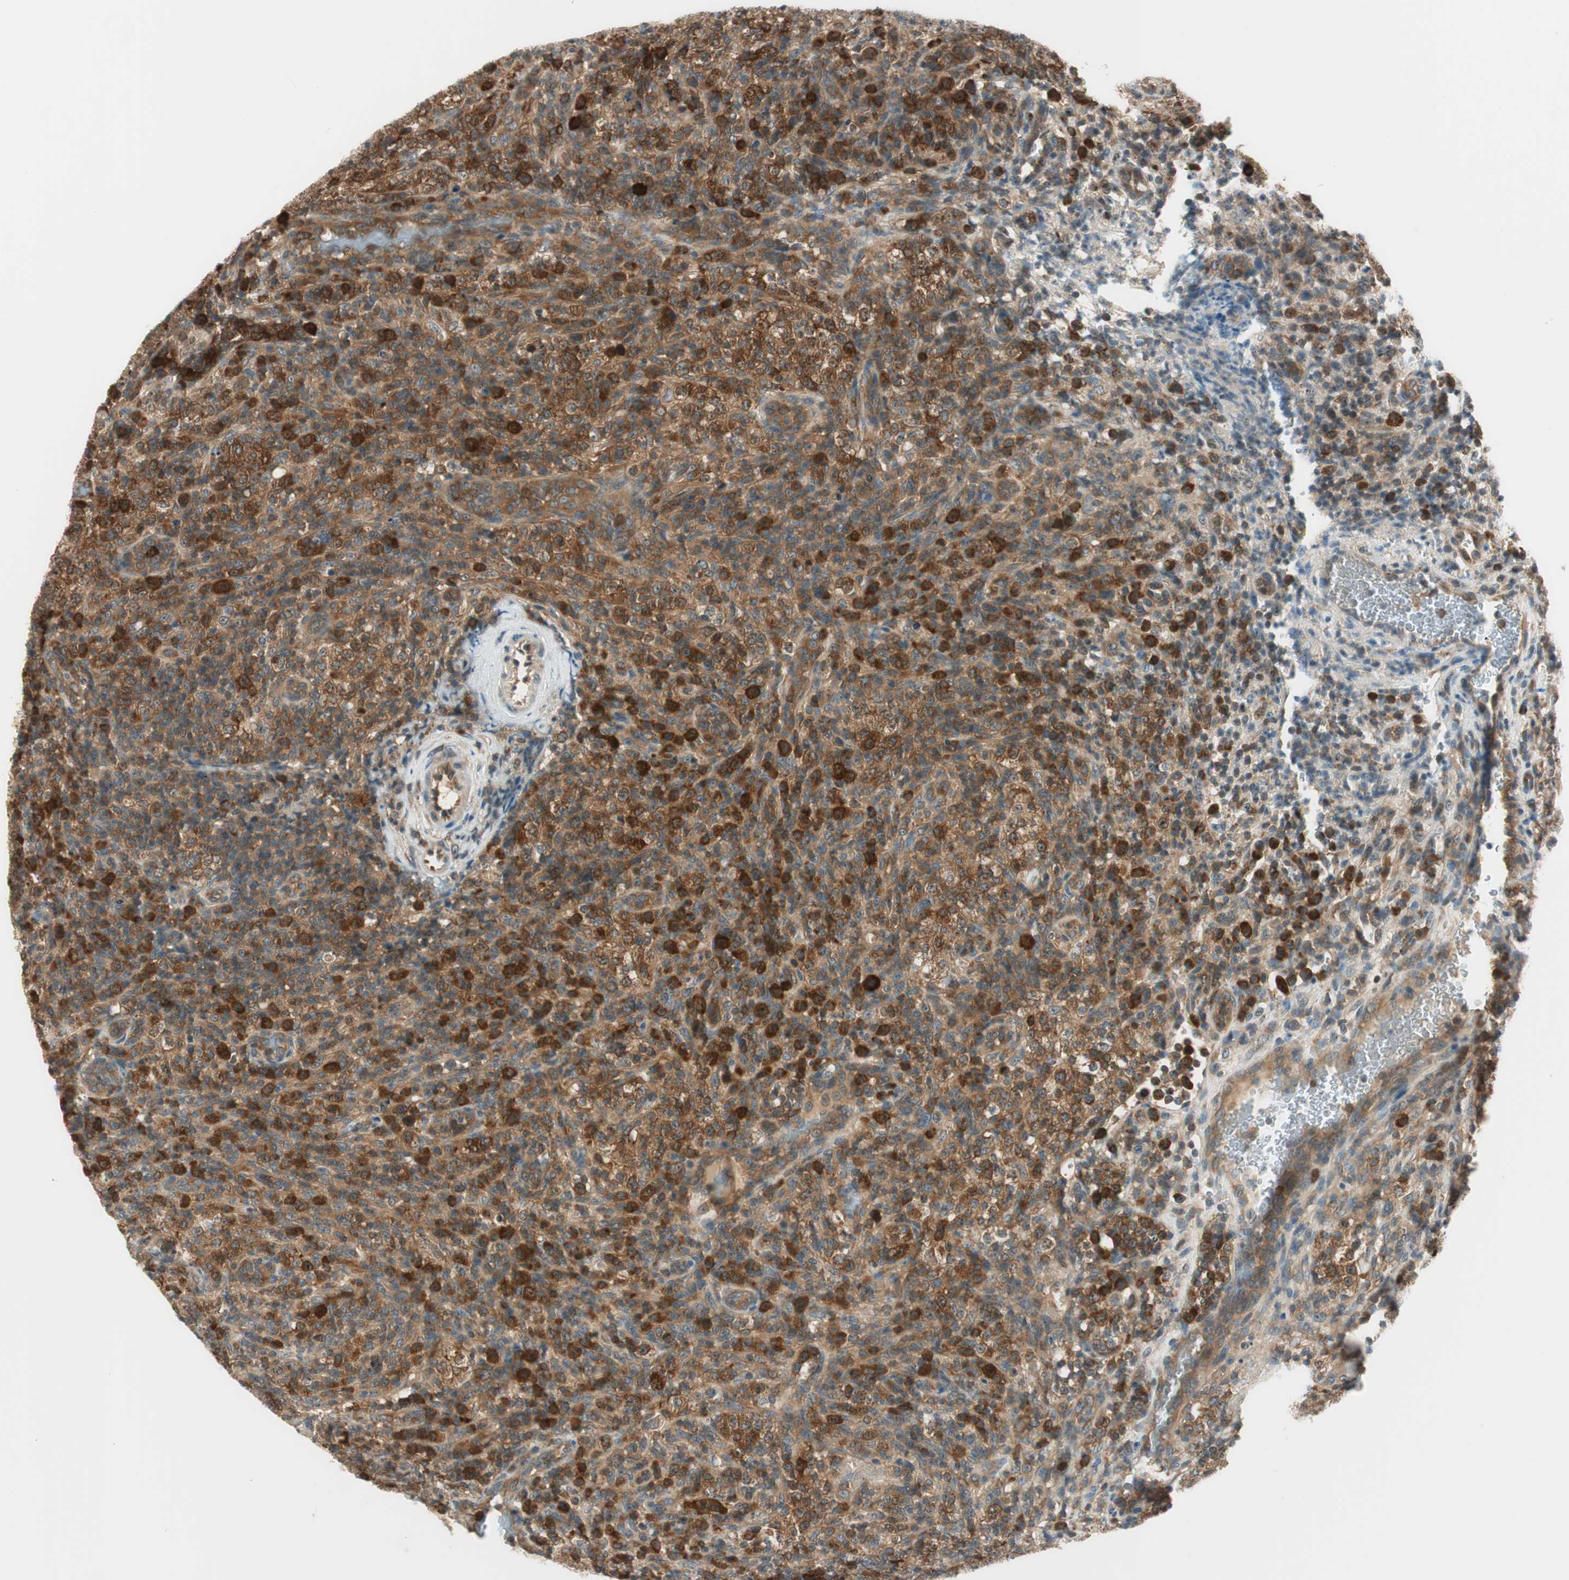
{"staining": {"intensity": "strong", "quantity": "25%-75%", "location": "cytoplasmic/membranous"}, "tissue": "lymphoma", "cell_type": "Tumor cells", "image_type": "cancer", "snomed": [{"axis": "morphology", "description": "Malignant lymphoma, non-Hodgkin's type, High grade"}, {"axis": "topography", "description": "Lymph node"}], "caption": "High-grade malignant lymphoma, non-Hodgkin's type stained with immunohistochemistry displays strong cytoplasmic/membranous staining in approximately 25%-75% of tumor cells. (IHC, brightfield microscopy, high magnification).", "gene": "IPO5", "patient": {"sex": "female", "age": 76}}